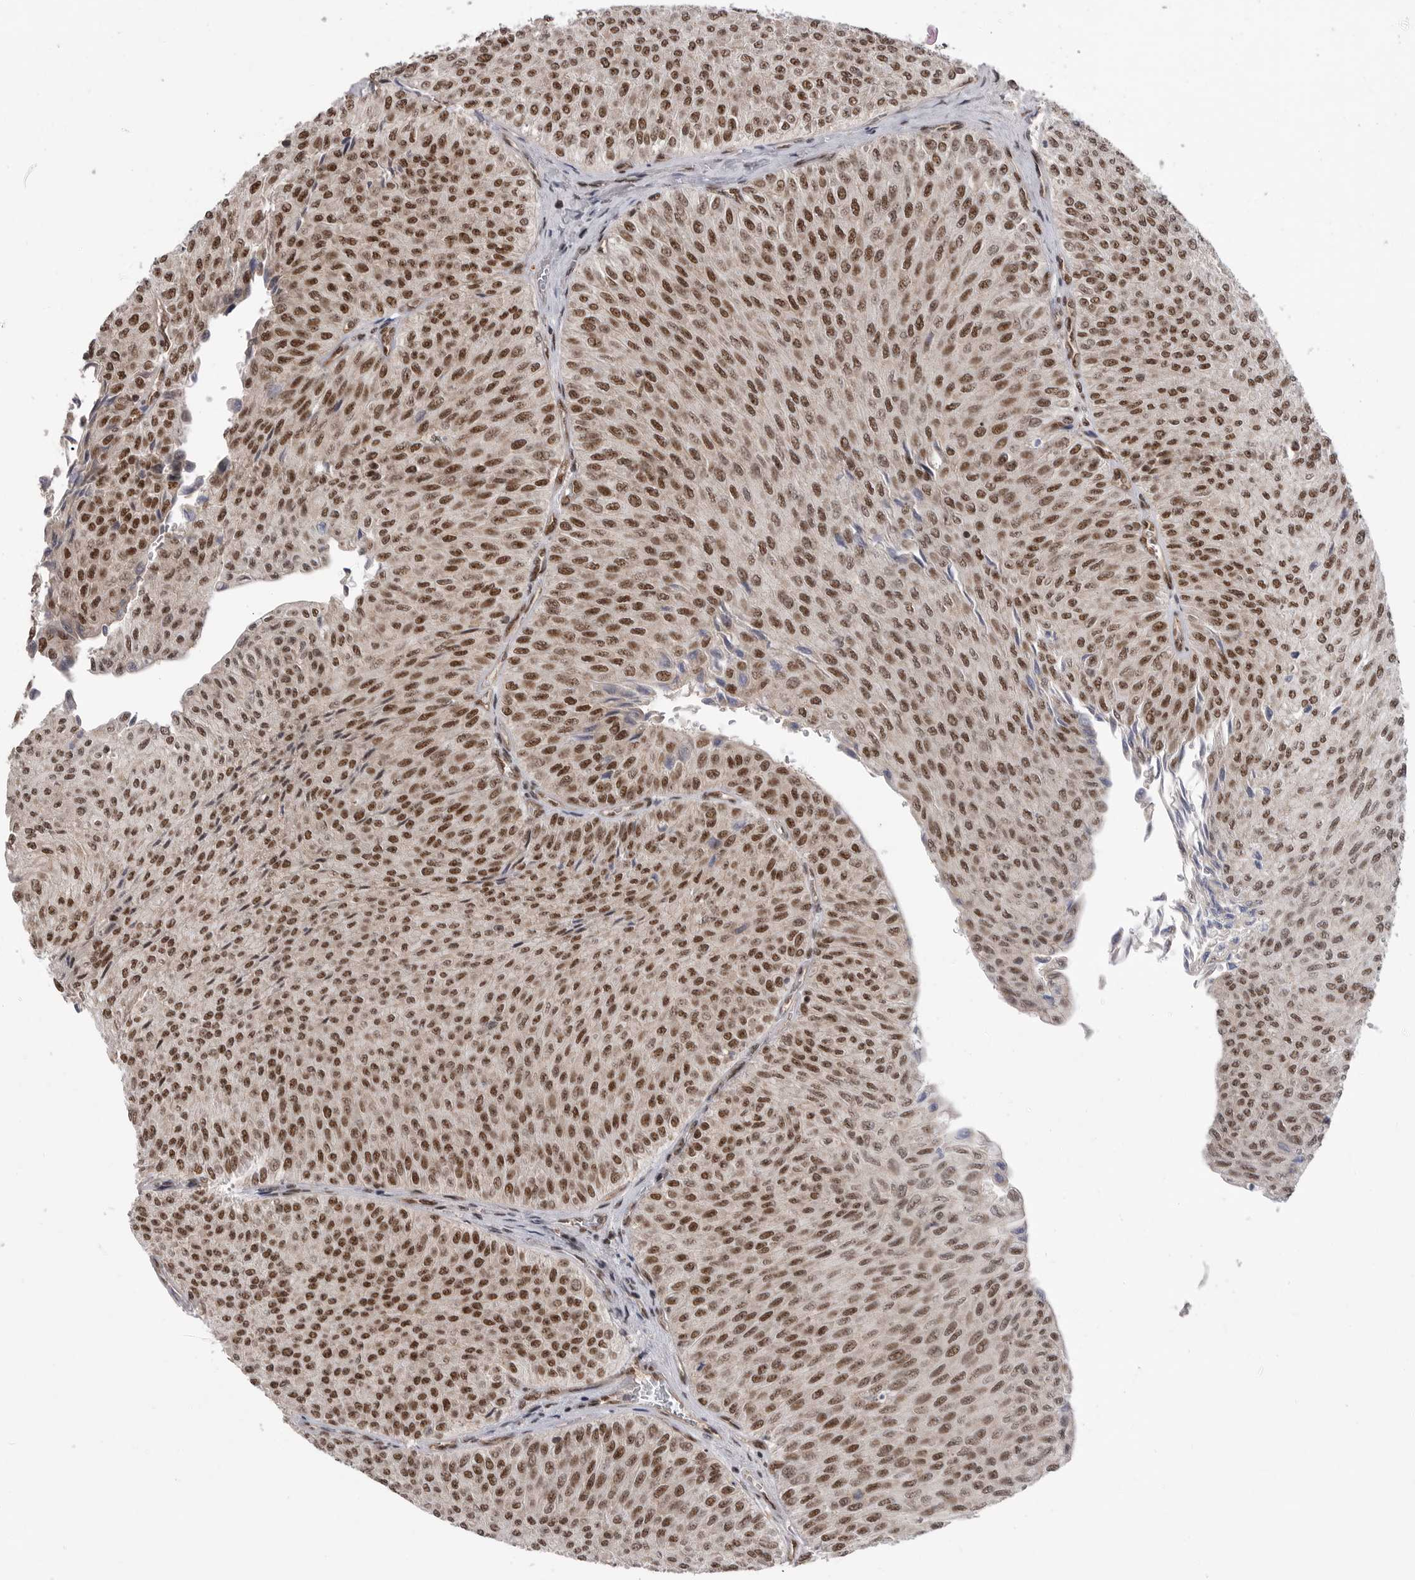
{"staining": {"intensity": "strong", "quantity": ">75%", "location": "nuclear"}, "tissue": "urothelial cancer", "cell_type": "Tumor cells", "image_type": "cancer", "snomed": [{"axis": "morphology", "description": "Urothelial carcinoma, Low grade"}, {"axis": "topography", "description": "Urinary bladder"}], "caption": "The photomicrograph reveals immunohistochemical staining of urothelial cancer. There is strong nuclear positivity is appreciated in approximately >75% of tumor cells. (DAB (3,3'-diaminobenzidine) = brown stain, brightfield microscopy at high magnification).", "gene": "PPP1R8", "patient": {"sex": "male", "age": 78}}